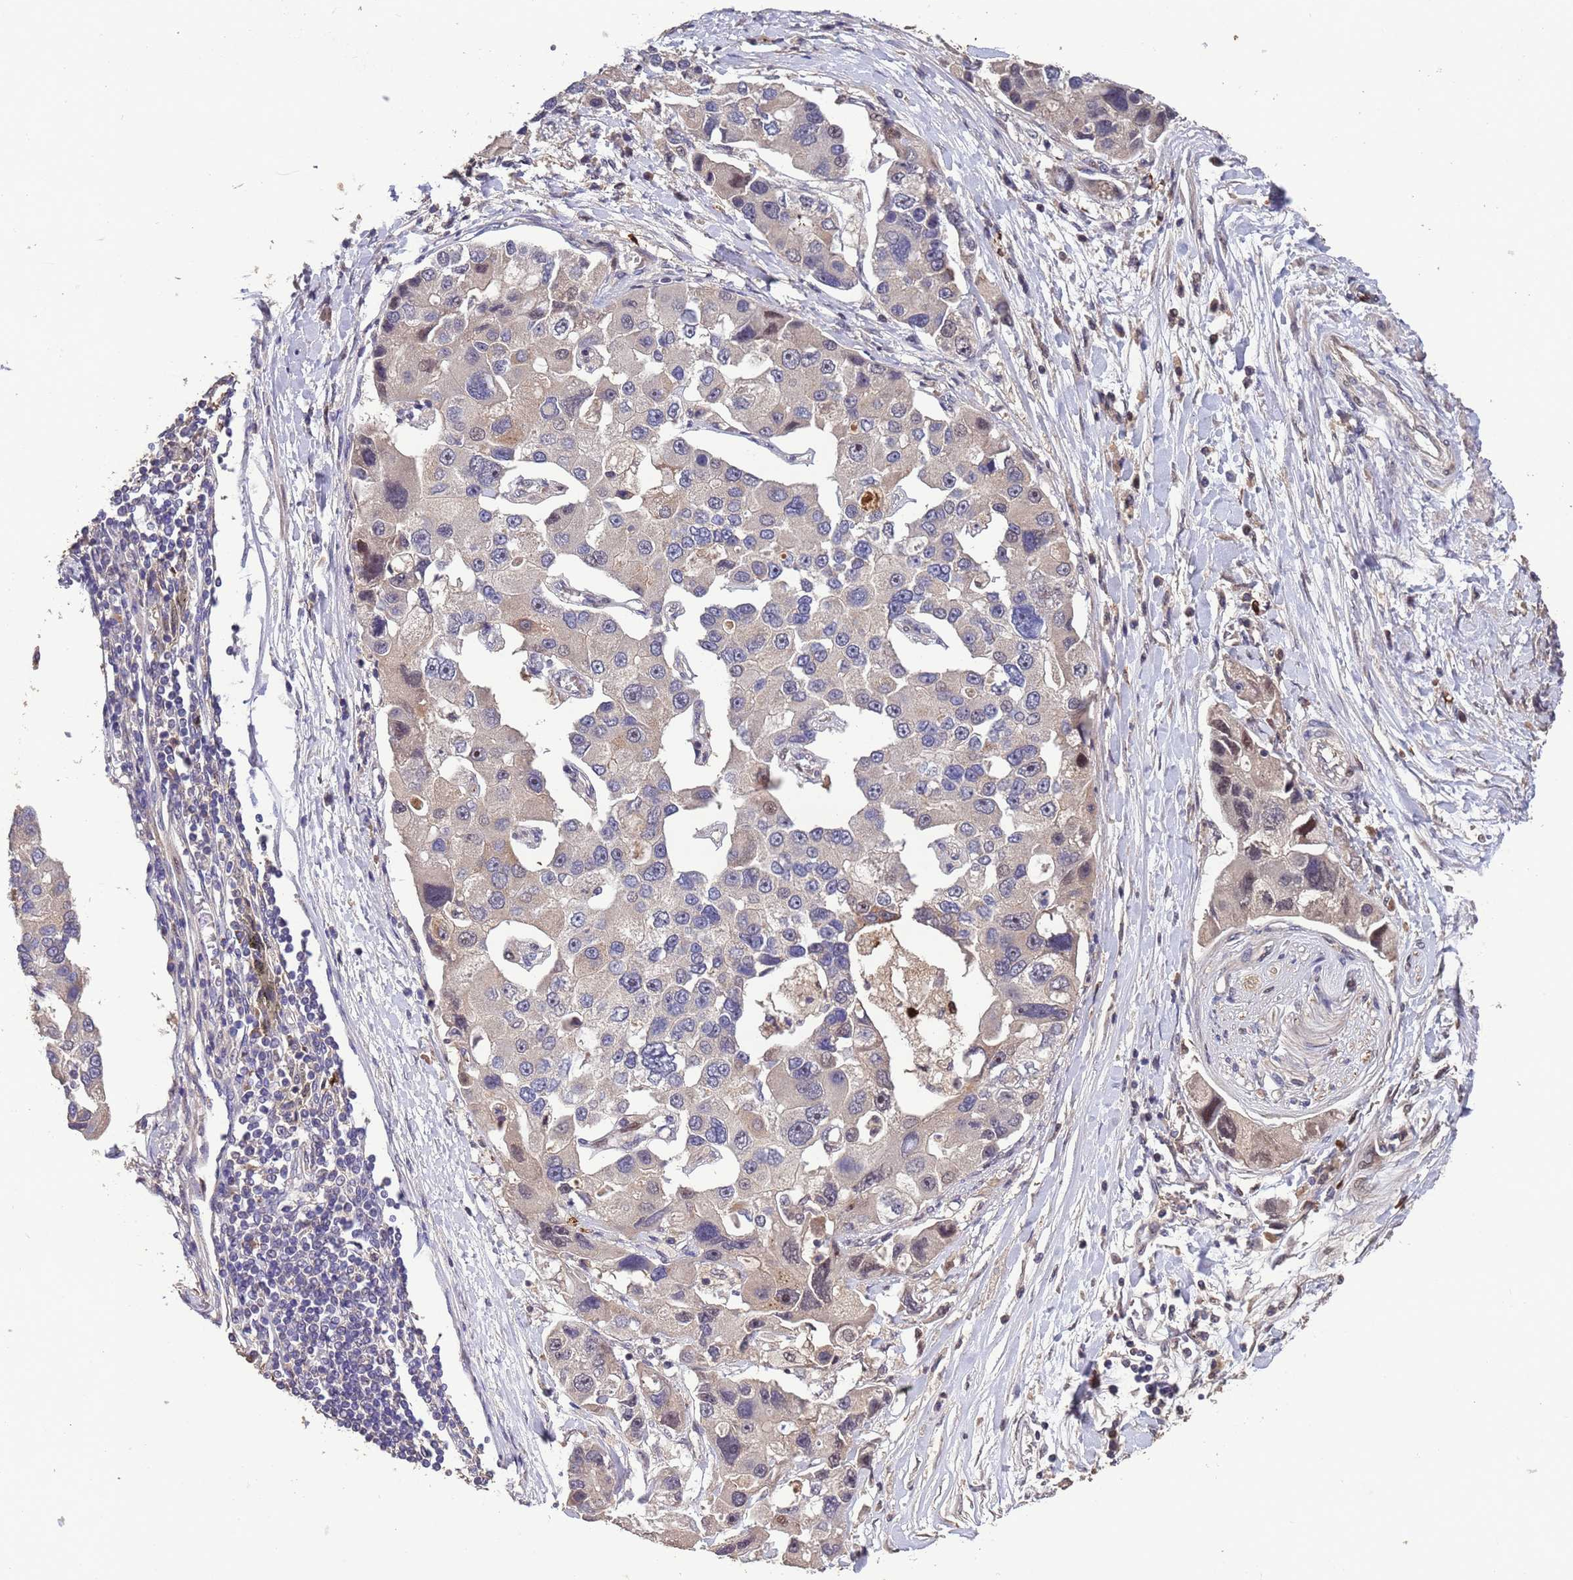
{"staining": {"intensity": "weak", "quantity": "<25%", "location": "nuclear"}, "tissue": "lung cancer", "cell_type": "Tumor cells", "image_type": "cancer", "snomed": [{"axis": "morphology", "description": "Adenocarcinoma, NOS"}, {"axis": "topography", "description": "Lung"}], "caption": "IHC image of neoplastic tissue: human adenocarcinoma (lung) stained with DAB shows no significant protein positivity in tumor cells.", "gene": "CCDC184", "patient": {"sex": "female", "age": 54}}